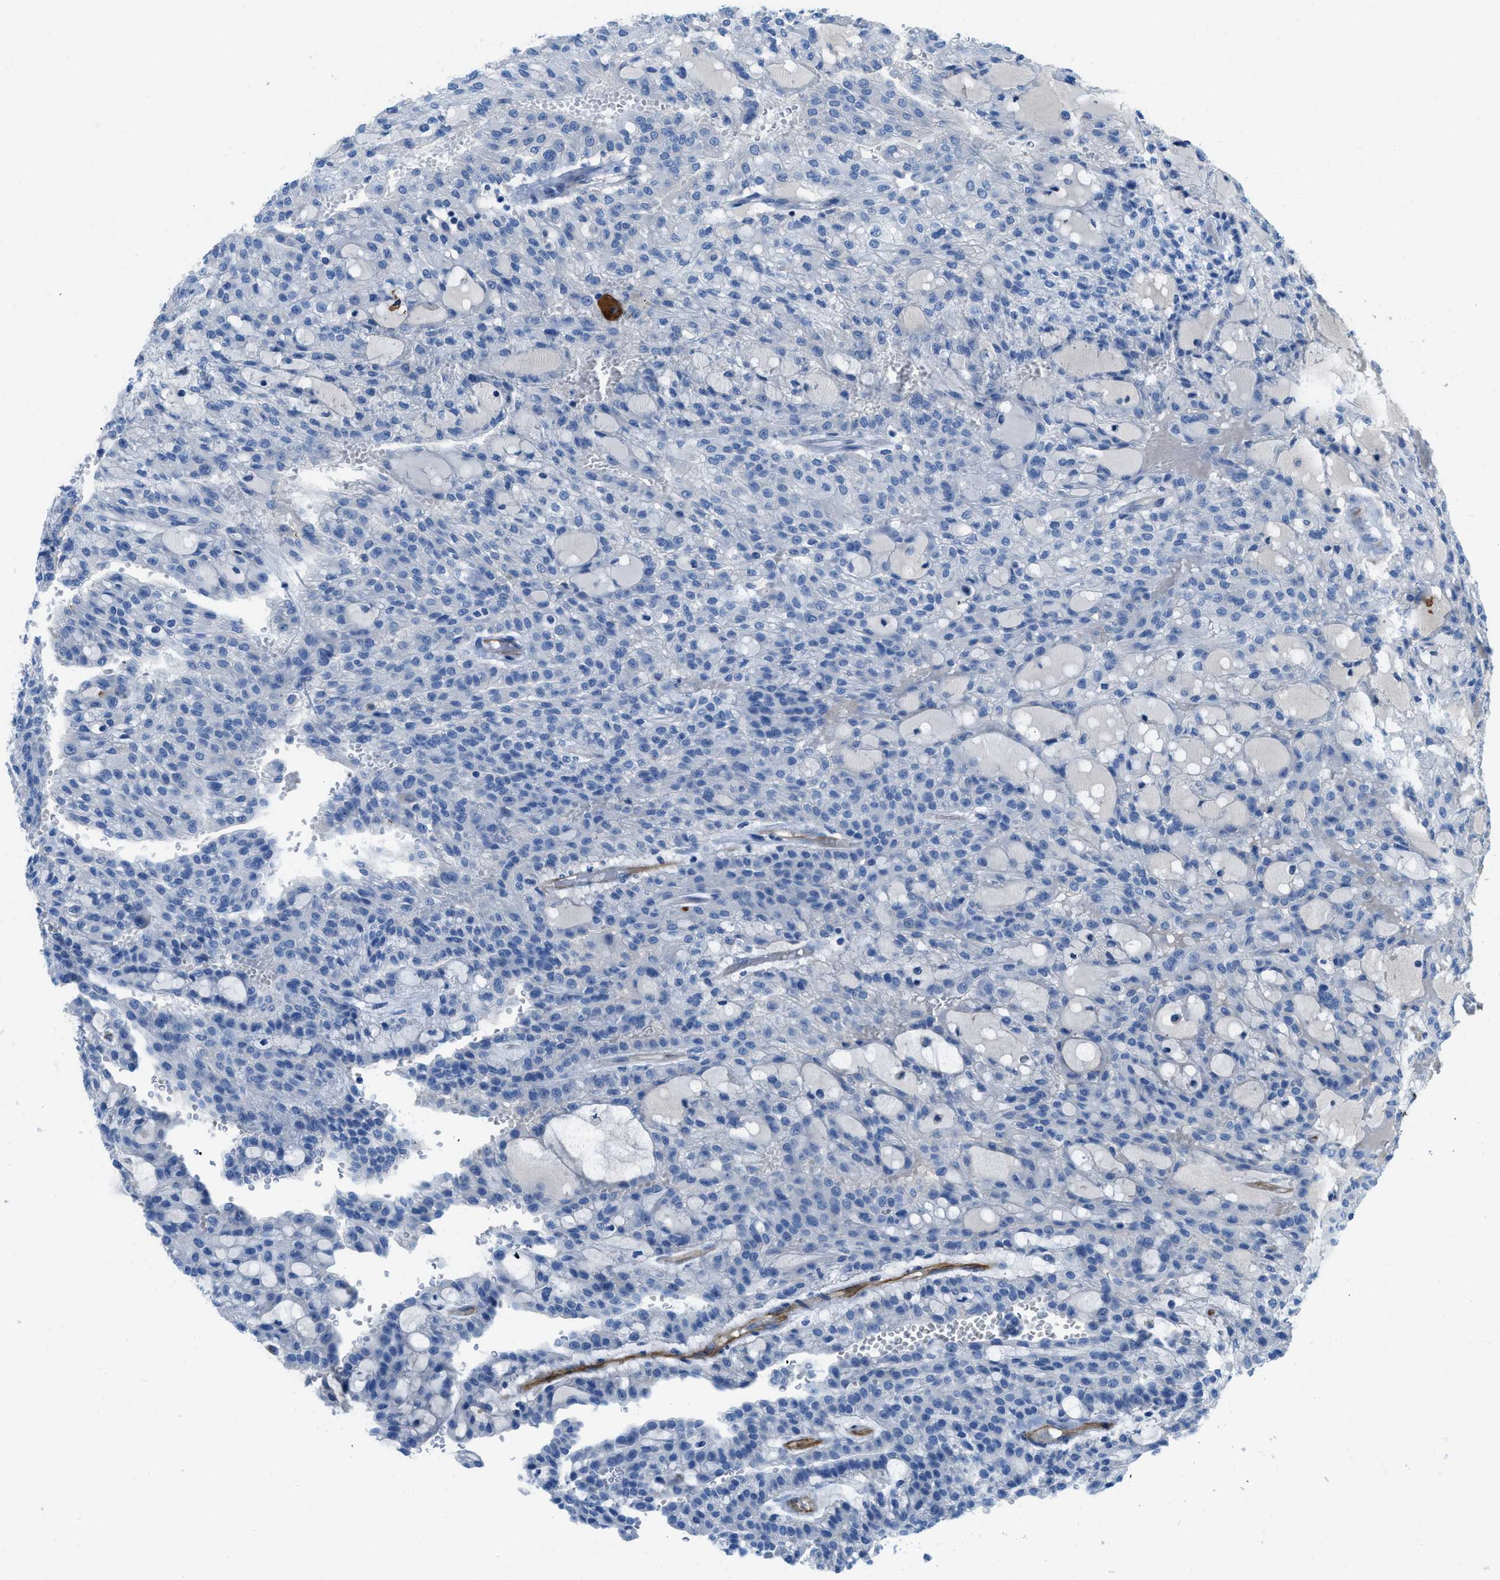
{"staining": {"intensity": "negative", "quantity": "none", "location": "none"}, "tissue": "renal cancer", "cell_type": "Tumor cells", "image_type": "cancer", "snomed": [{"axis": "morphology", "description": "Adenocarcinoma, NOS"}, {"axis": "topography", "description": "Kidney"}], "caption": "Photomicrograph shows no protein positivity in tumor cells of adenocarcinoma (renal) tissue.", "gene": "XCR1", "patient": {"sex": "male", "age": 63}}